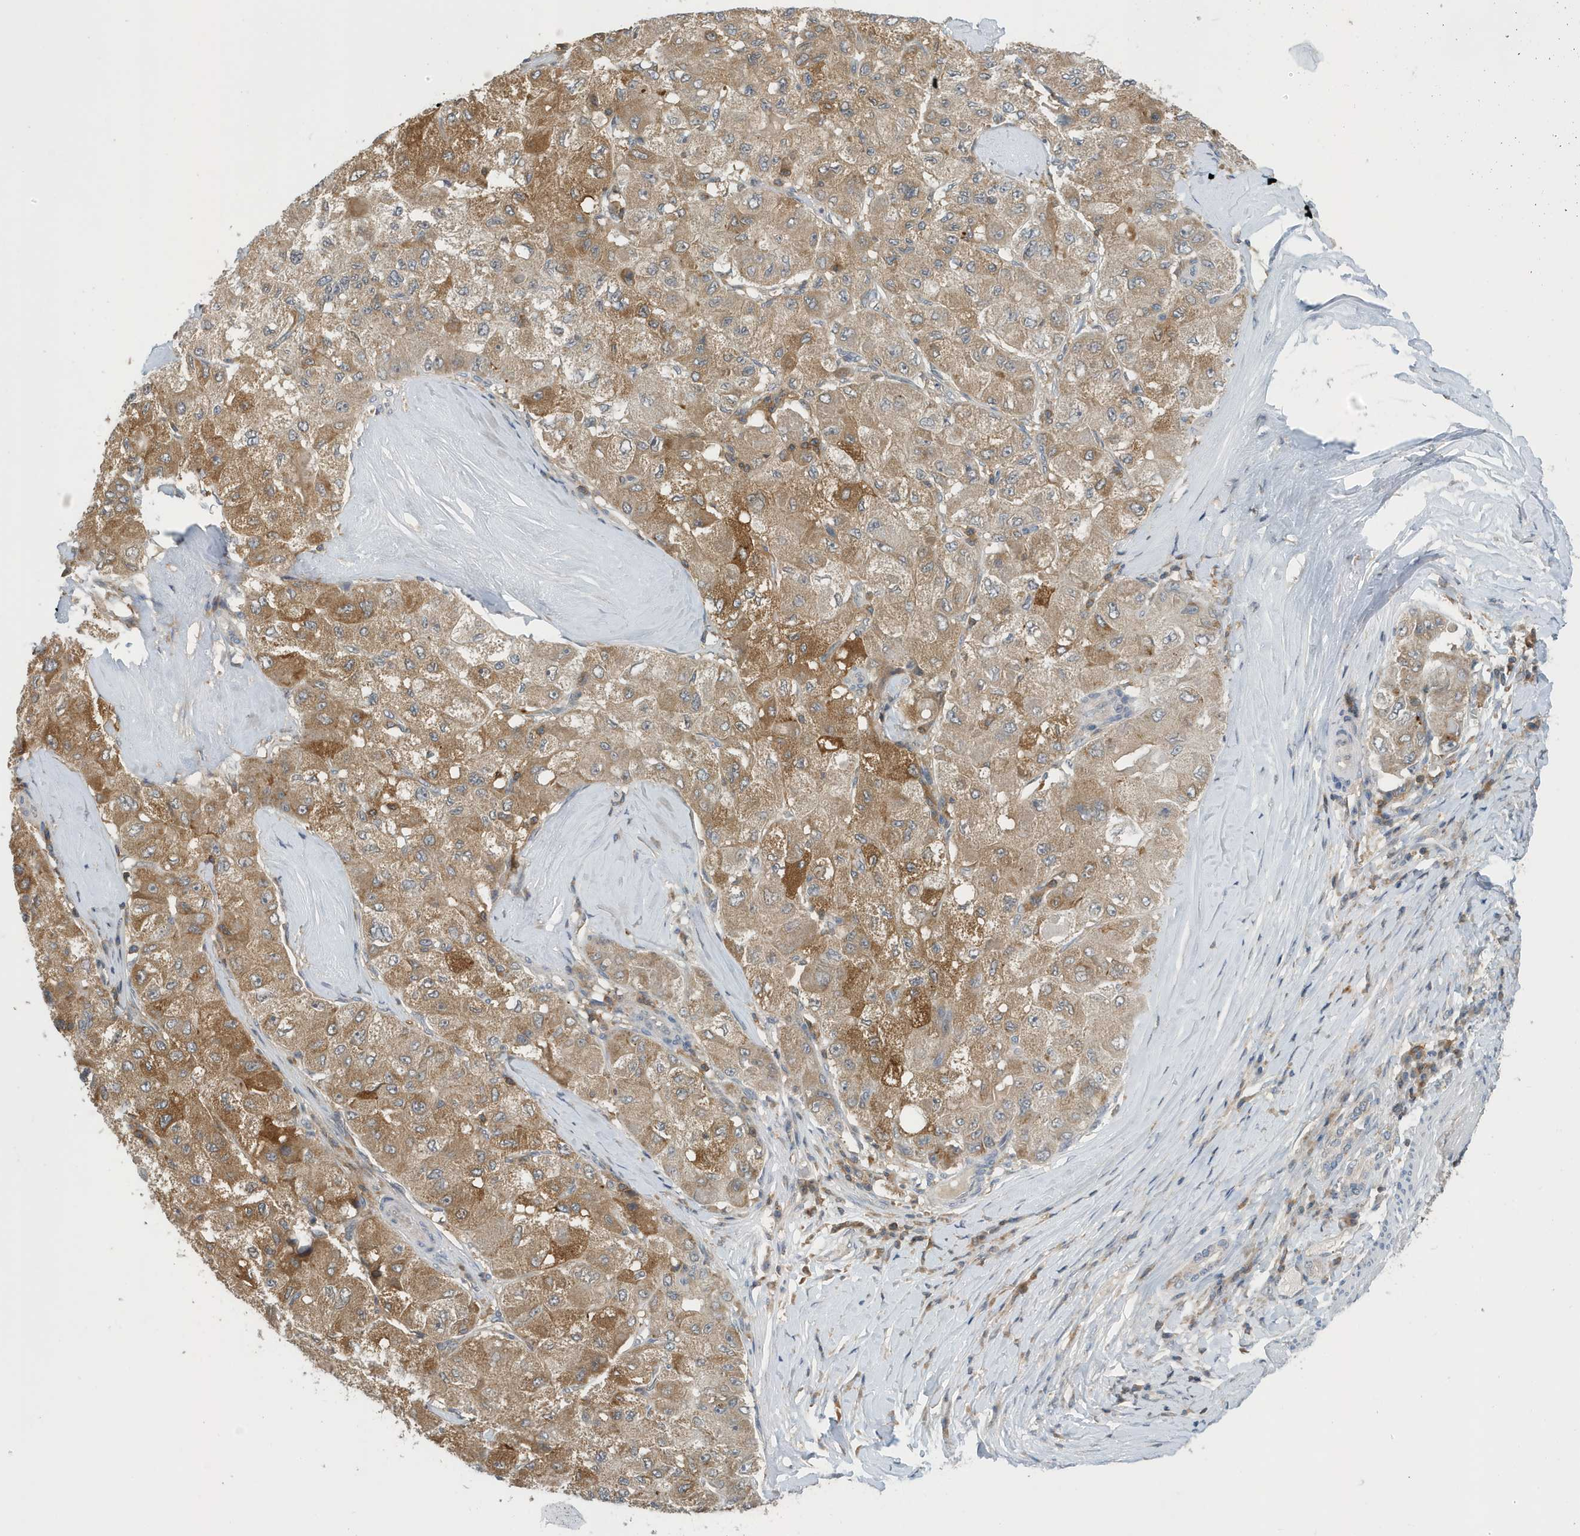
{"staining": {"intensity": "moderate", "quantity": ">75%", "location": "cytoplasmic/membranous"}, "tissue": "liver cancer", "cell_type": "Tumor cells", "image_type": "cancer", "snomed": [{"axis": "morphology", "description": "Carcinoma, Hepatocellular, NOS"}, {"axis": "topography", "description": "Liver"}], "caption": "Immunohistochemistry (IHC) (DAB (3,3'-diaminobenzidine)) staining of human liver cancer (hepatocellular carcinoma) displays moderate cytoplasmic/membranous protein positivity in approximately >75% of tumor cells. The protein is shown in brown color, while the nuclei are stained blue.", "gene": "NSUN3", "patient": {"sex": "male", "age": 80}}